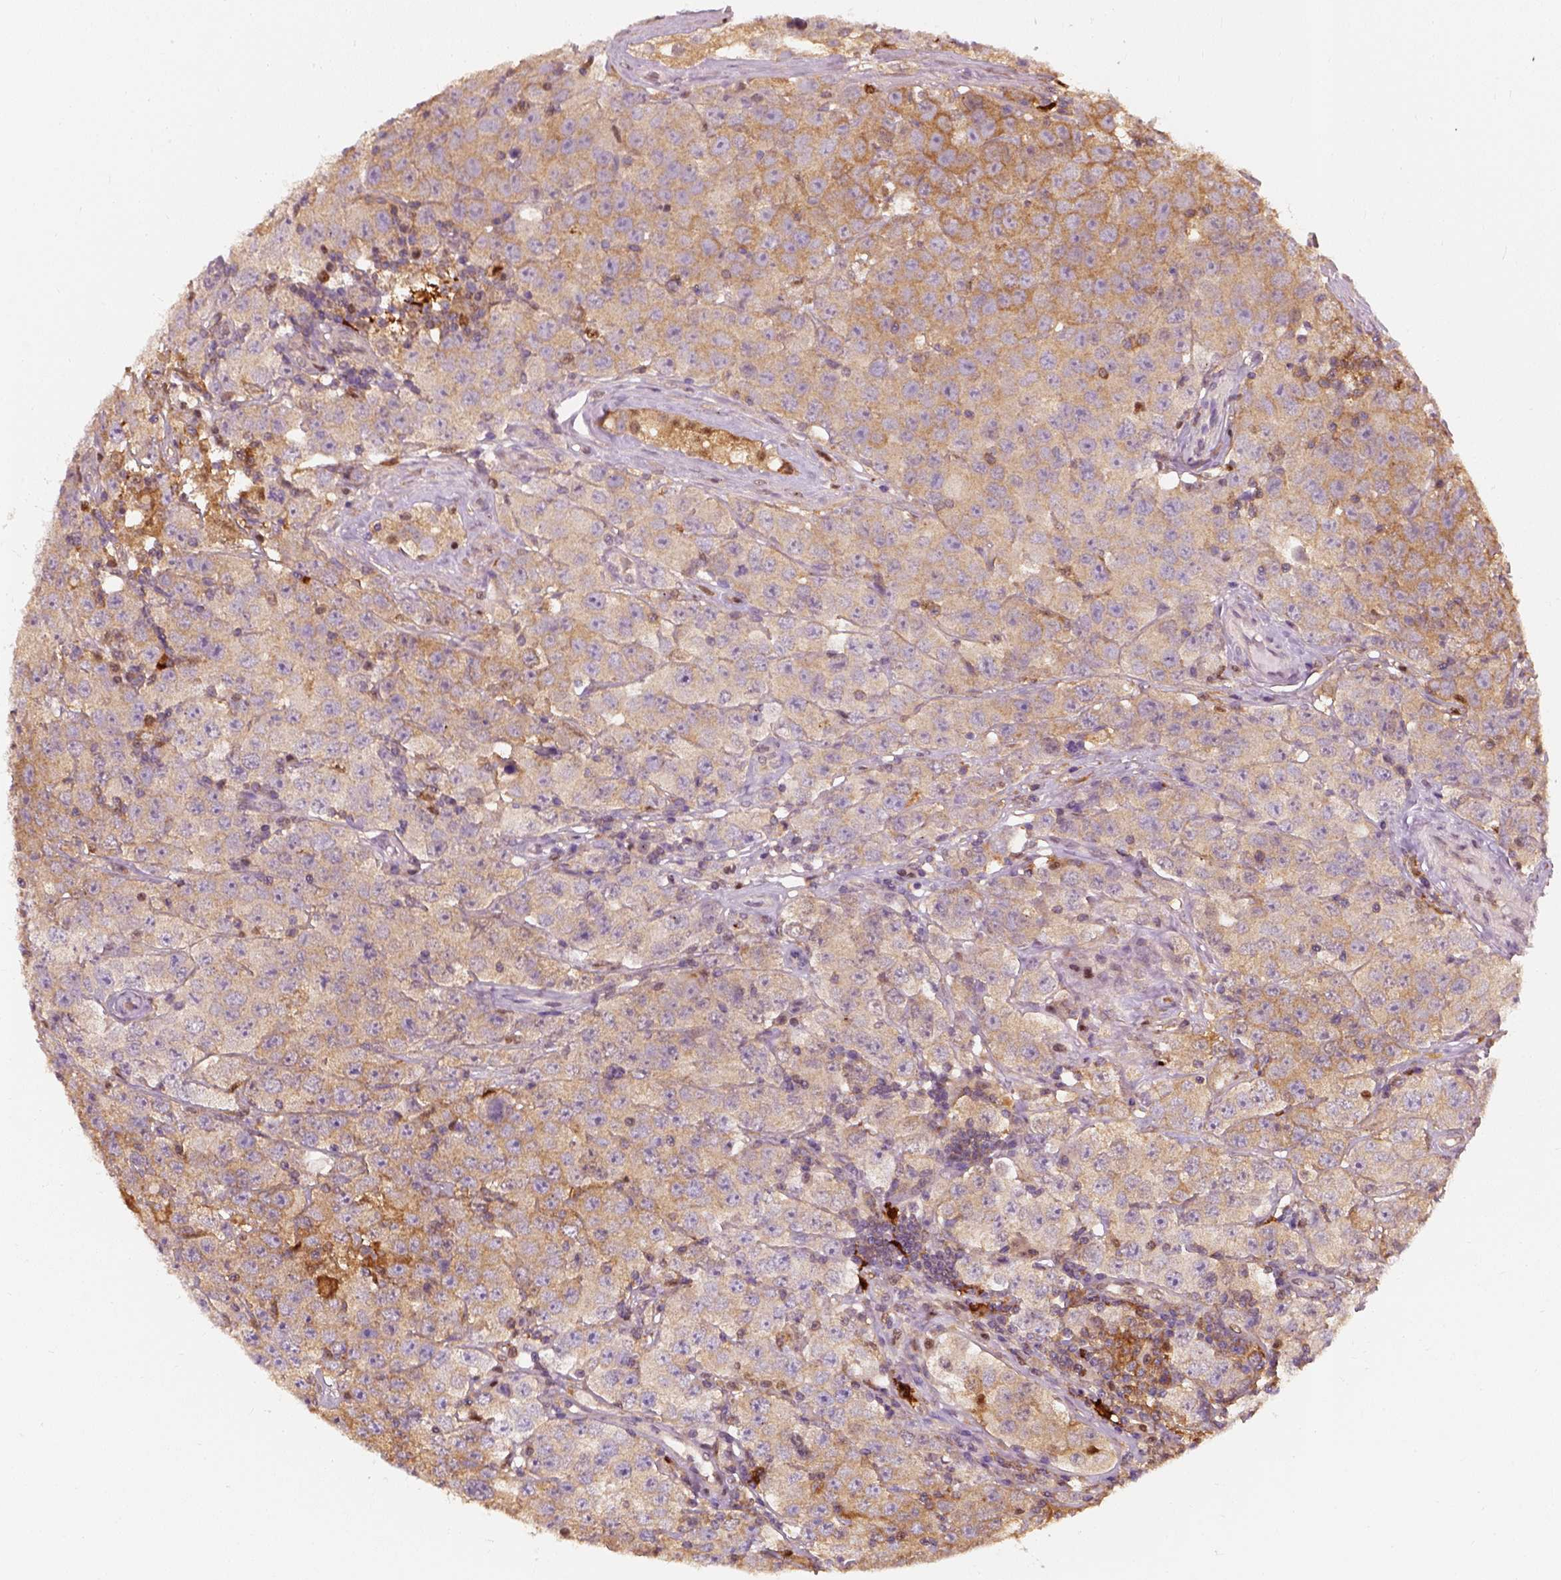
{"staining": {"intensity": "moderate", "quantity": ">75%", "location": "cytoplasmic/membranous"}, "tissue": "testis cancer", "cell_type": "Tumor cells", "image_type": "cancer", "snomed": [{"axis": "morphology", "description": "Seminoma, NOS"}, {"axis": "topography", "description": "Testis"}], "caption": "Brown immunohistochemical staining in testis cancer reveals moderate cytoplasmic/membranous expression in about >75% of tumor cells.", "gene": "SQSTM1", "patient": {"sex": "male", "age": 52}}